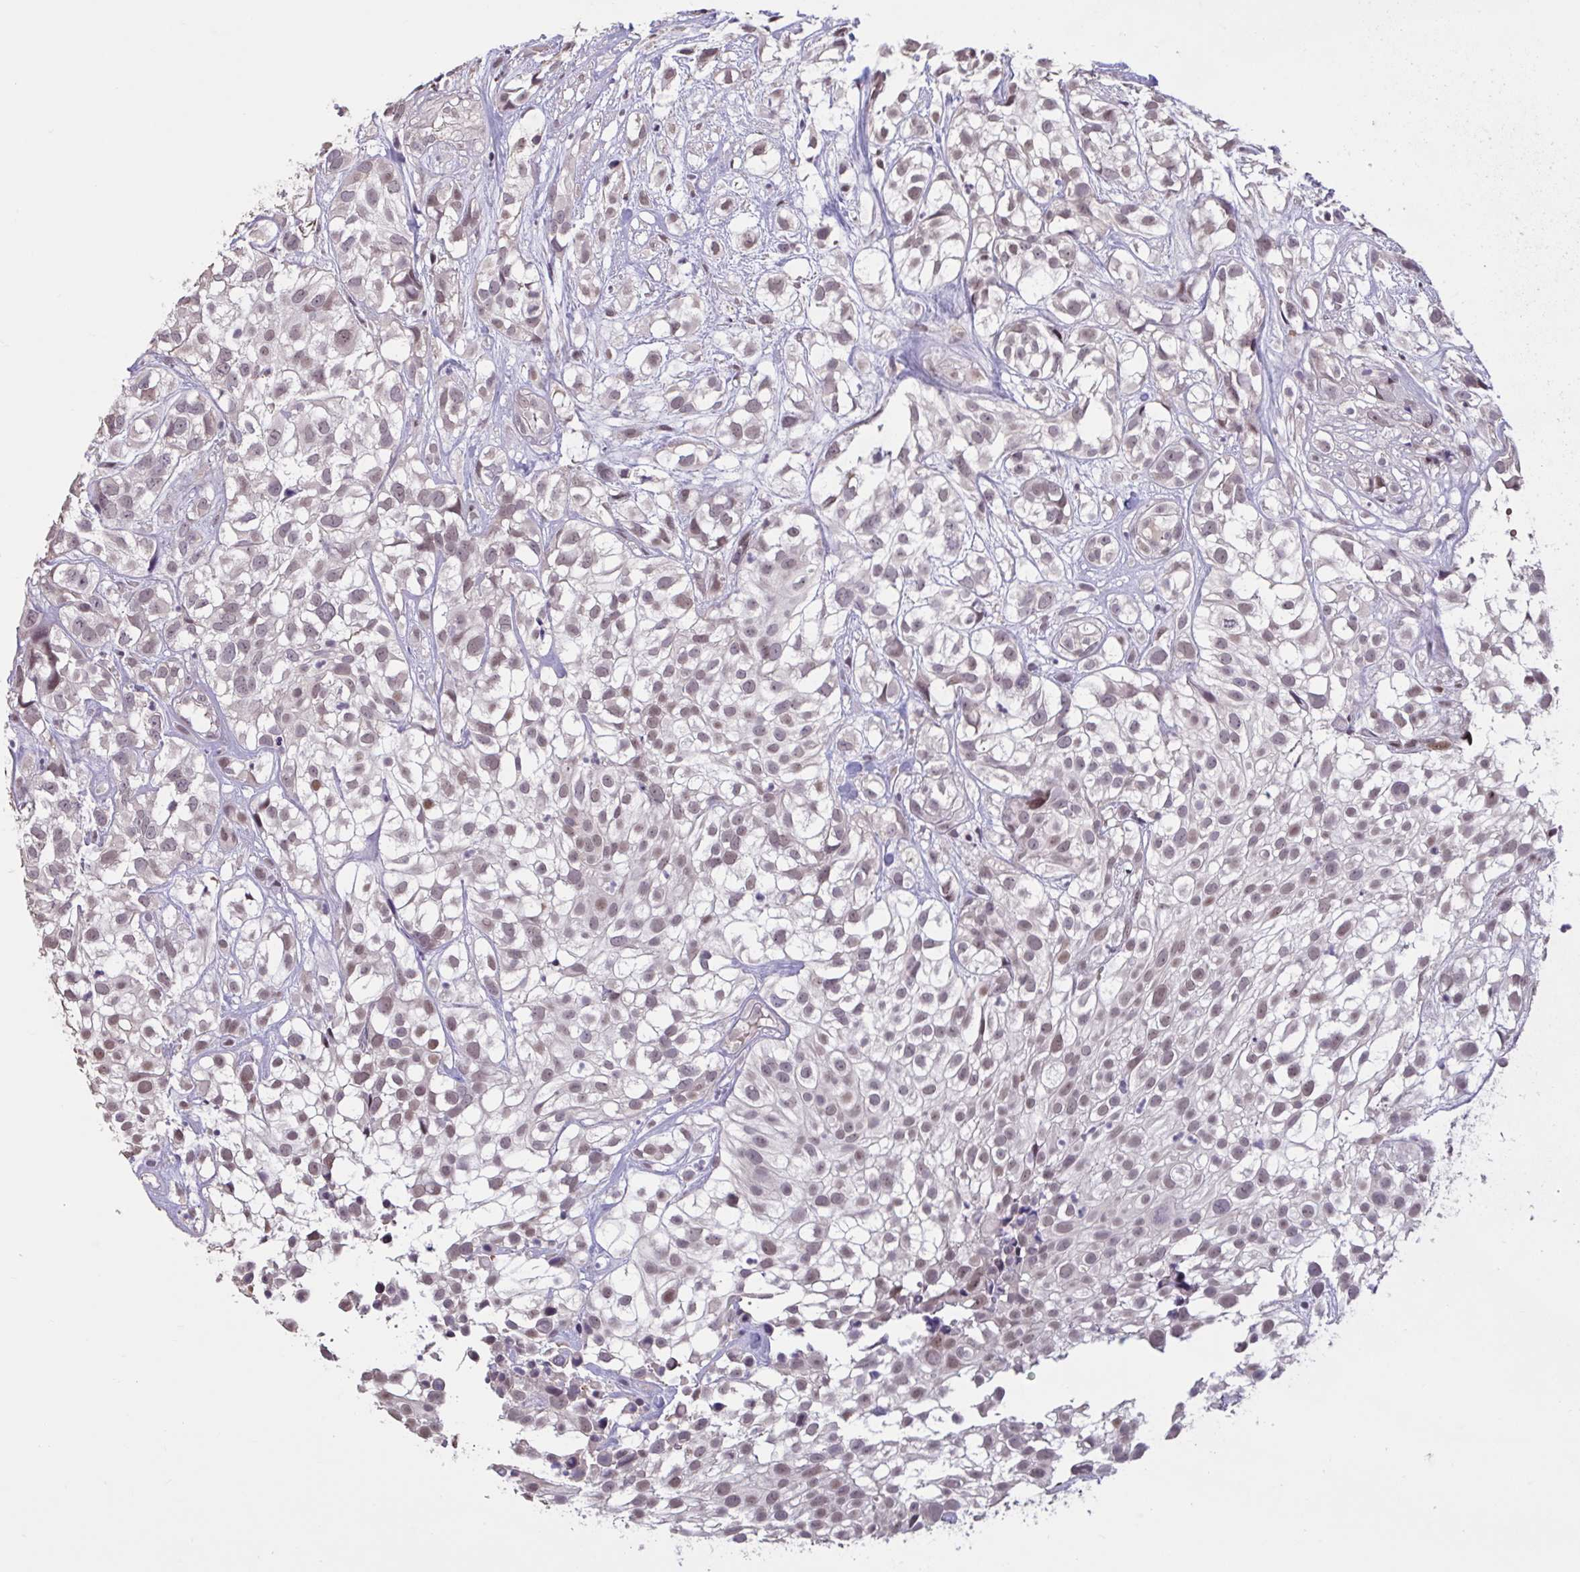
{"staining": {"intensity": "weak", "quantity": ">75%", "location": "nuclear"}, "tissue": "urothelial cancer", "cell_type": "Tumor cells", "image_type": "cancer", "snomed": [{"axis": "morphology", "description": "Urothelial carcinoma, High grade"}, {"axis": "topography", "description": "Urinary bladder"}], "caption": "Tumor cells display weak nuclear staining in approximately >75% of cells in urothelial cancer.", "gene": "ZNF414", "patient": {"sex": "male", "age": 56}}